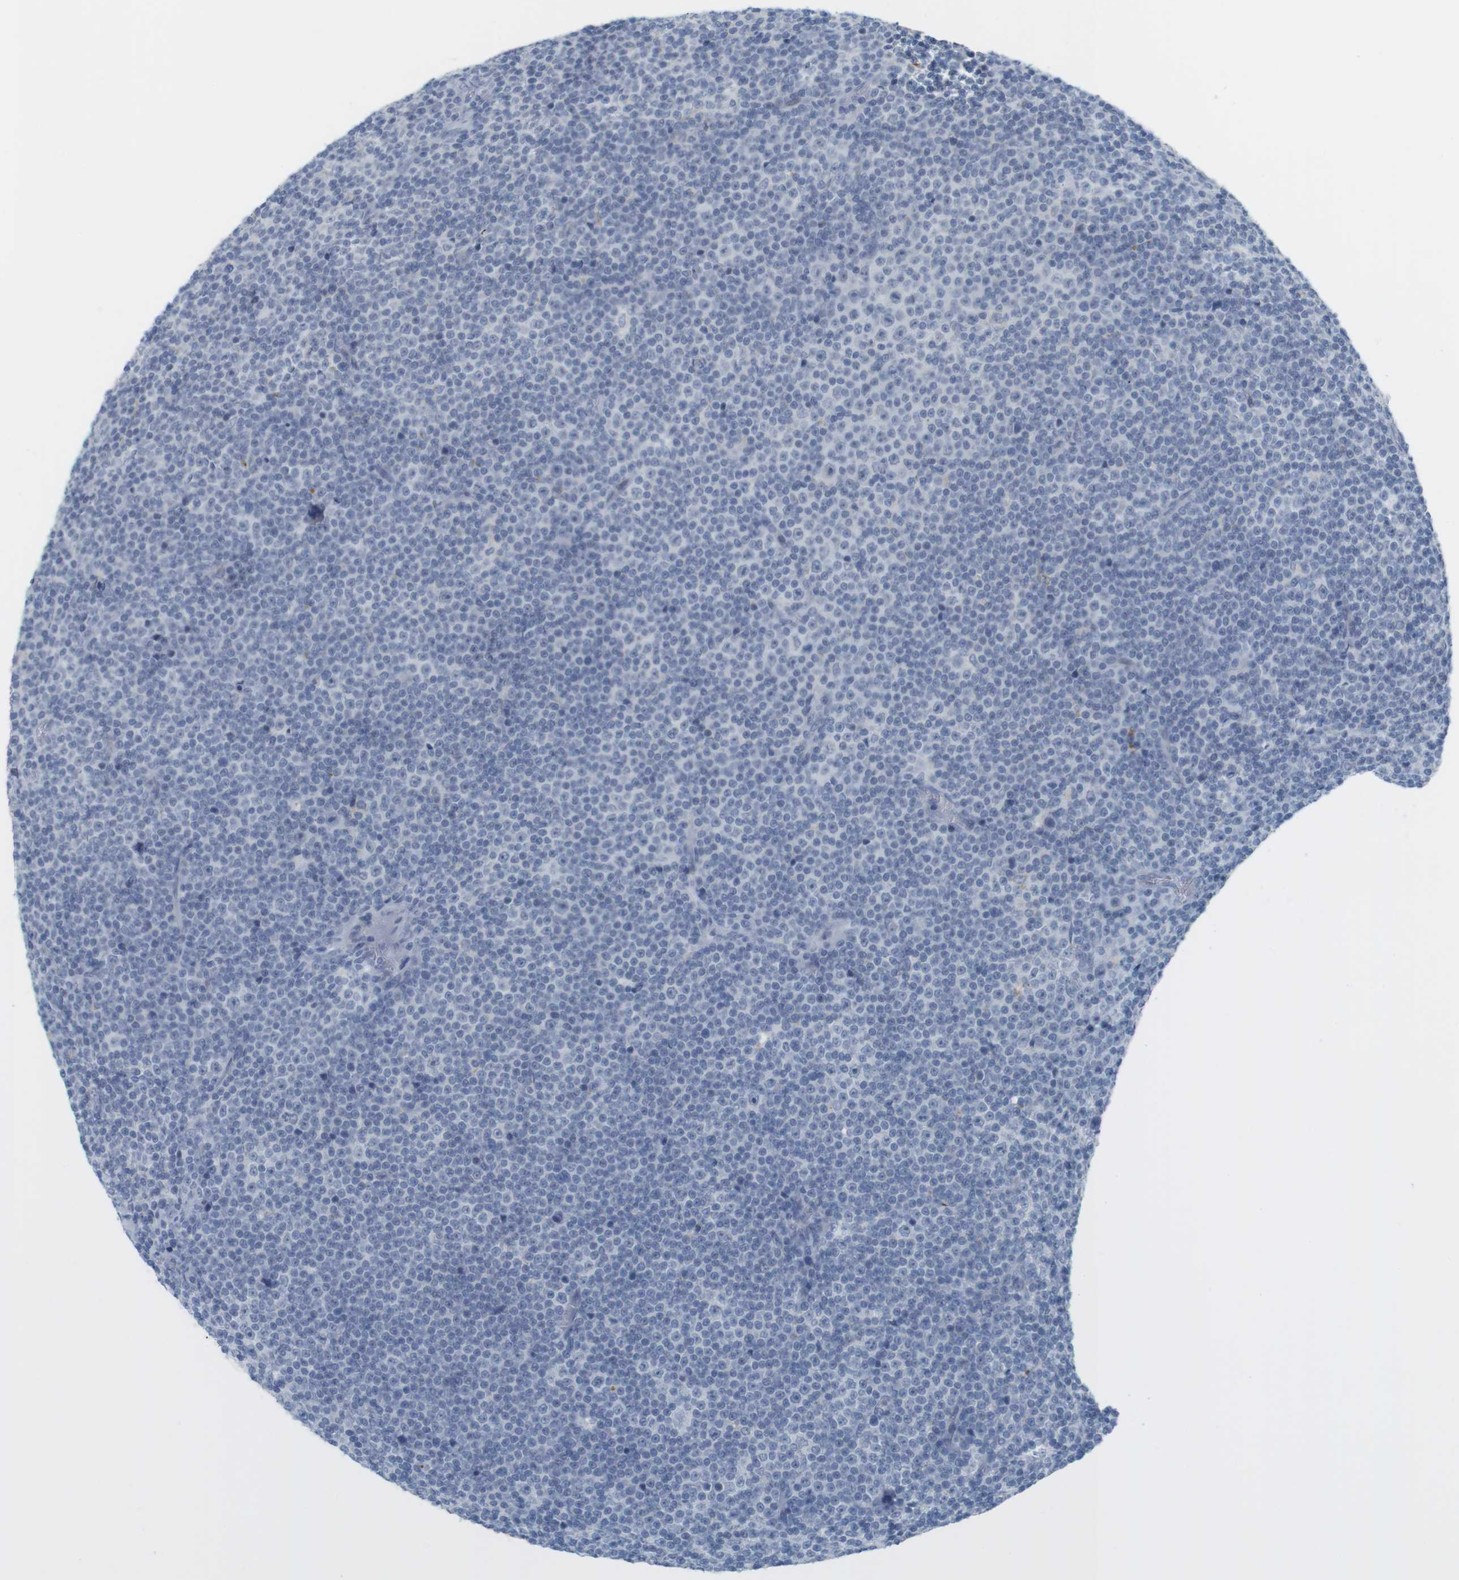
{"staining": {"intensity": "negative", "quantity": "none", "location": "none"}, "tissue": "lymphoma", "cell_type": "Tumor cells", "image_type": "cancer", "snomed": [{"axis": "morphology", "description": "Malignant lymphoma, non-Hodgkin's type, Low grade"}, {"axis": "topography", "description": "Lymph node"}], "caption": "High power microscopy micrograph of an immunohistochemistry histopathology image of low-grade malignant lymphoma, non-Hodgkin's type, revealing no significant expression in tumor cells. The staining was performed using DAB (3,3'-diaminobenzidine) to visualize the protein expression in brown, while the nuclei were stained in blue with hematoxylin (Magnification: 20x).", "gene": "YIPF1", "patient": {"sex": "female", "age": 67}}